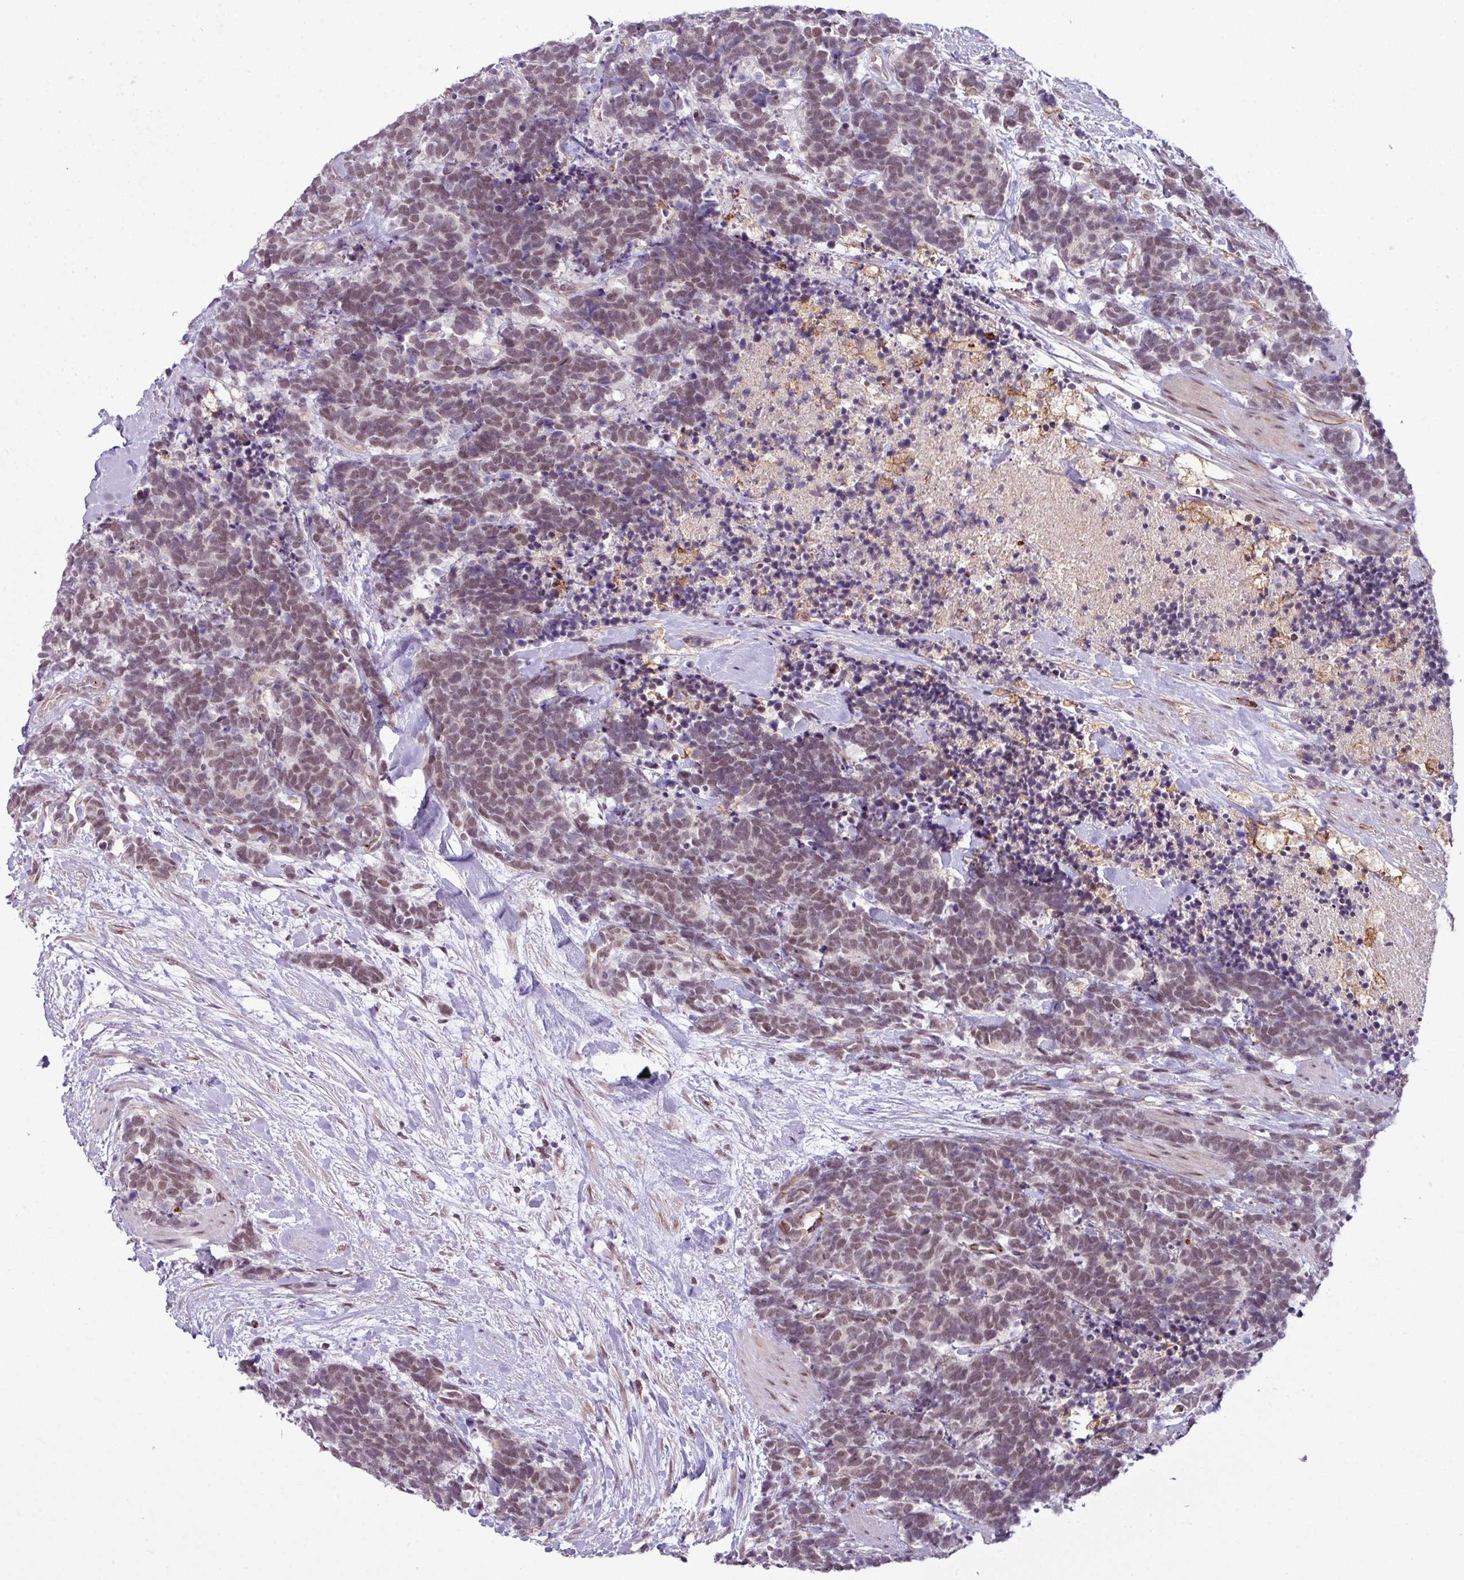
{"staining": {"intensity": "weak", "quantity": "25%-75%", "location": "nuclear"}, "tissue": "carcinoid", "cell_type": "Tumor cells", "image_type": "cancer", "snomed": [{"axis": "morphology", "description": "Carcinoma, NOS"}, {"axis": "morphology", "description": "Carcinoid, malignant, NOS"}, {"axis": "topography", "description": "Prostate"}], "caption": "Malignant carcinoid stained for a protein (brown) displays weak nuclear positive positivity in approximately 25%-75% of tumor cells.", "gene": "ZC2HC1C", "patient": {"sex": "male", "age": 57}}